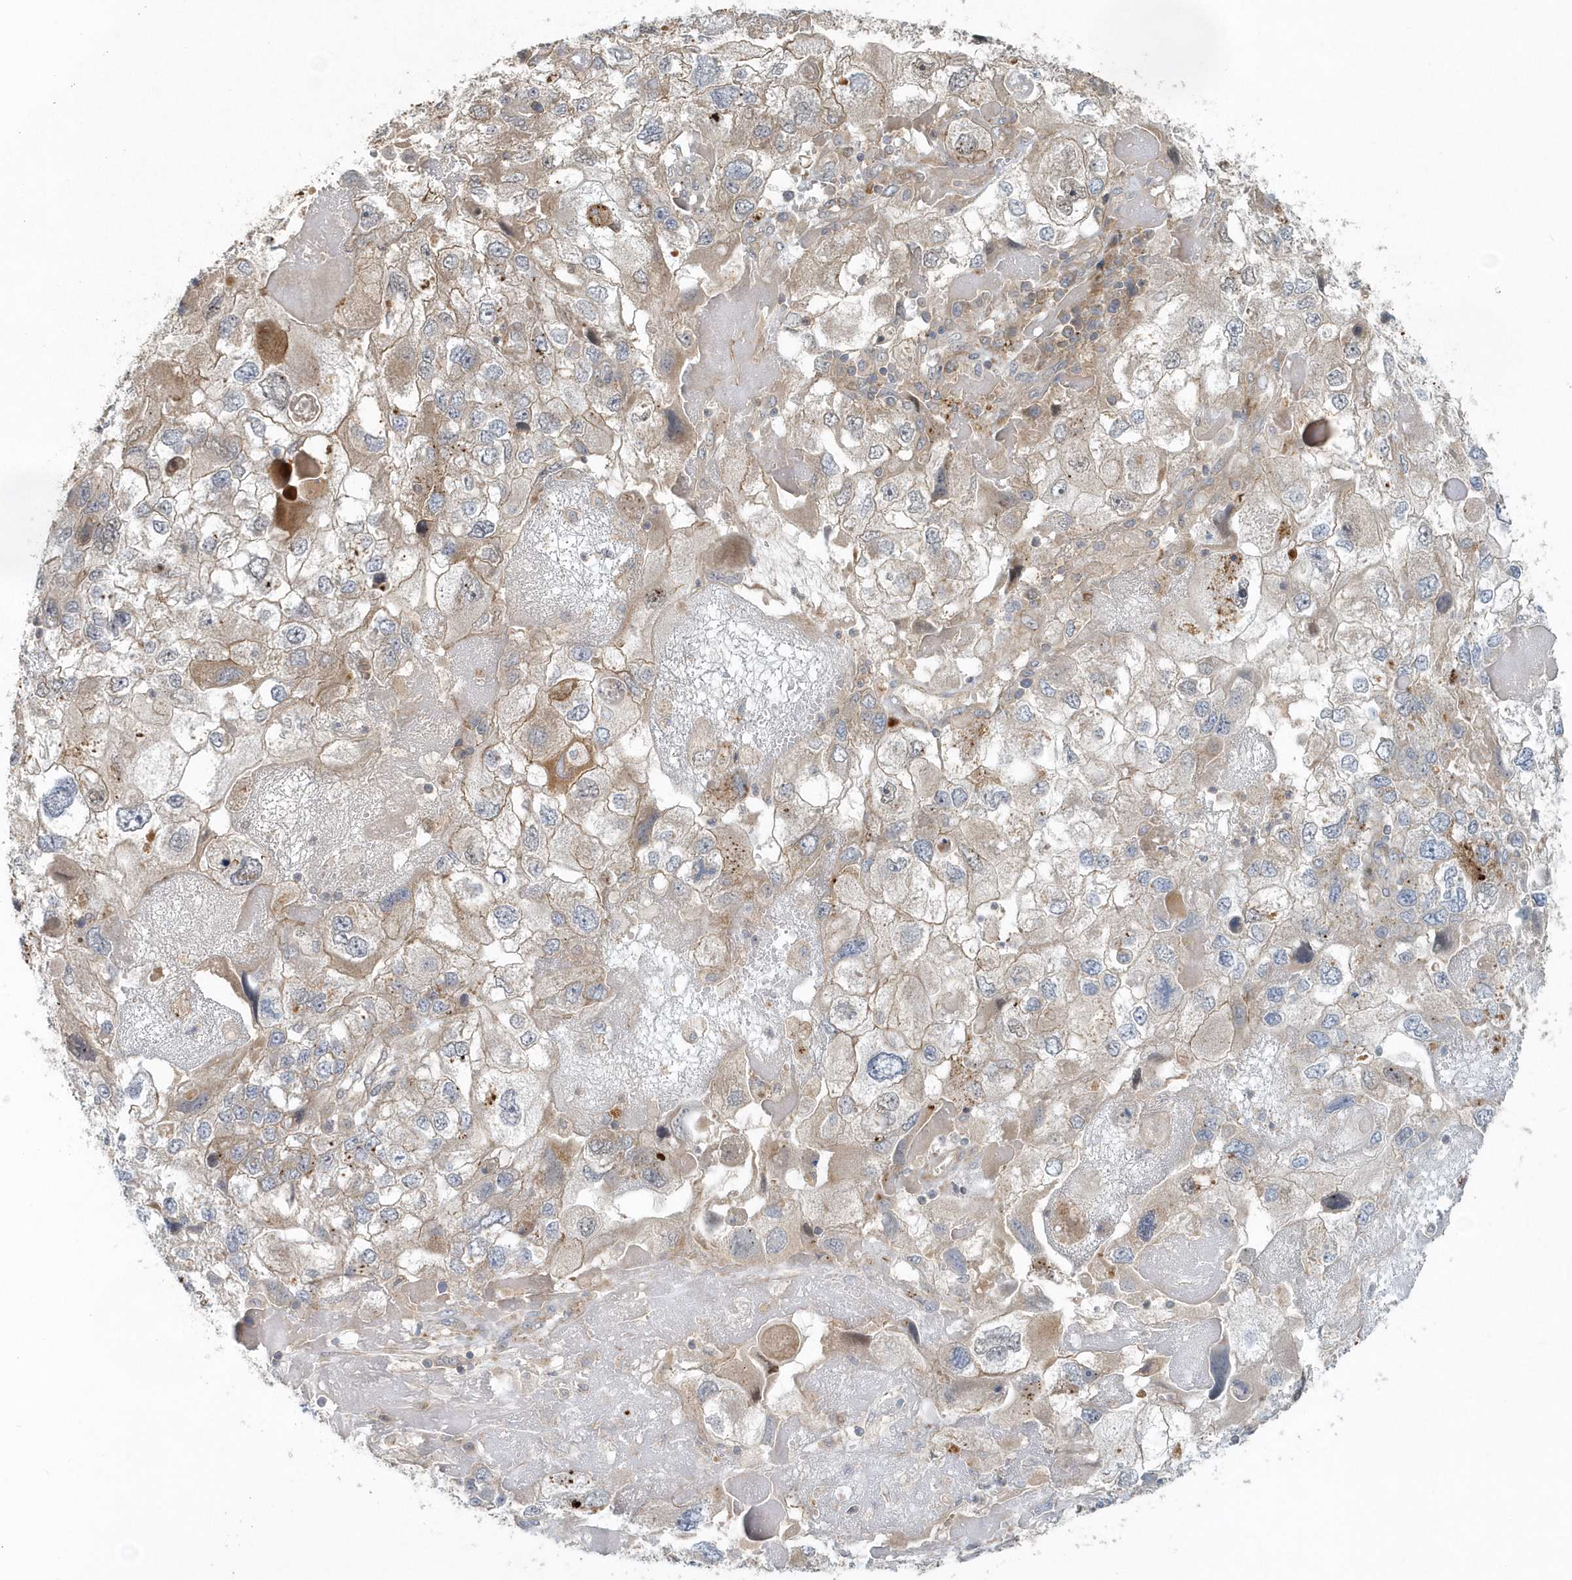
{"staining": {"intensity": "weak", "quantity": "<25%", "location": "cytoplasmic/membranous"}, "tissue": "endometrial cancer", "cell_type": "Tumor cells", "image_type": "cancer", "snomed": [{"axis": "morphology", "description": "Adenocarcinoma, NOS"}, {"axis": "topography", "description": "Endometrium"}], "caption": "Protein analysis of adenocarcinoma (endometrial) displays no significant expression in tumor cells.", "gene": "MMUT", "patient": {"sex": "female", "age": 49}}